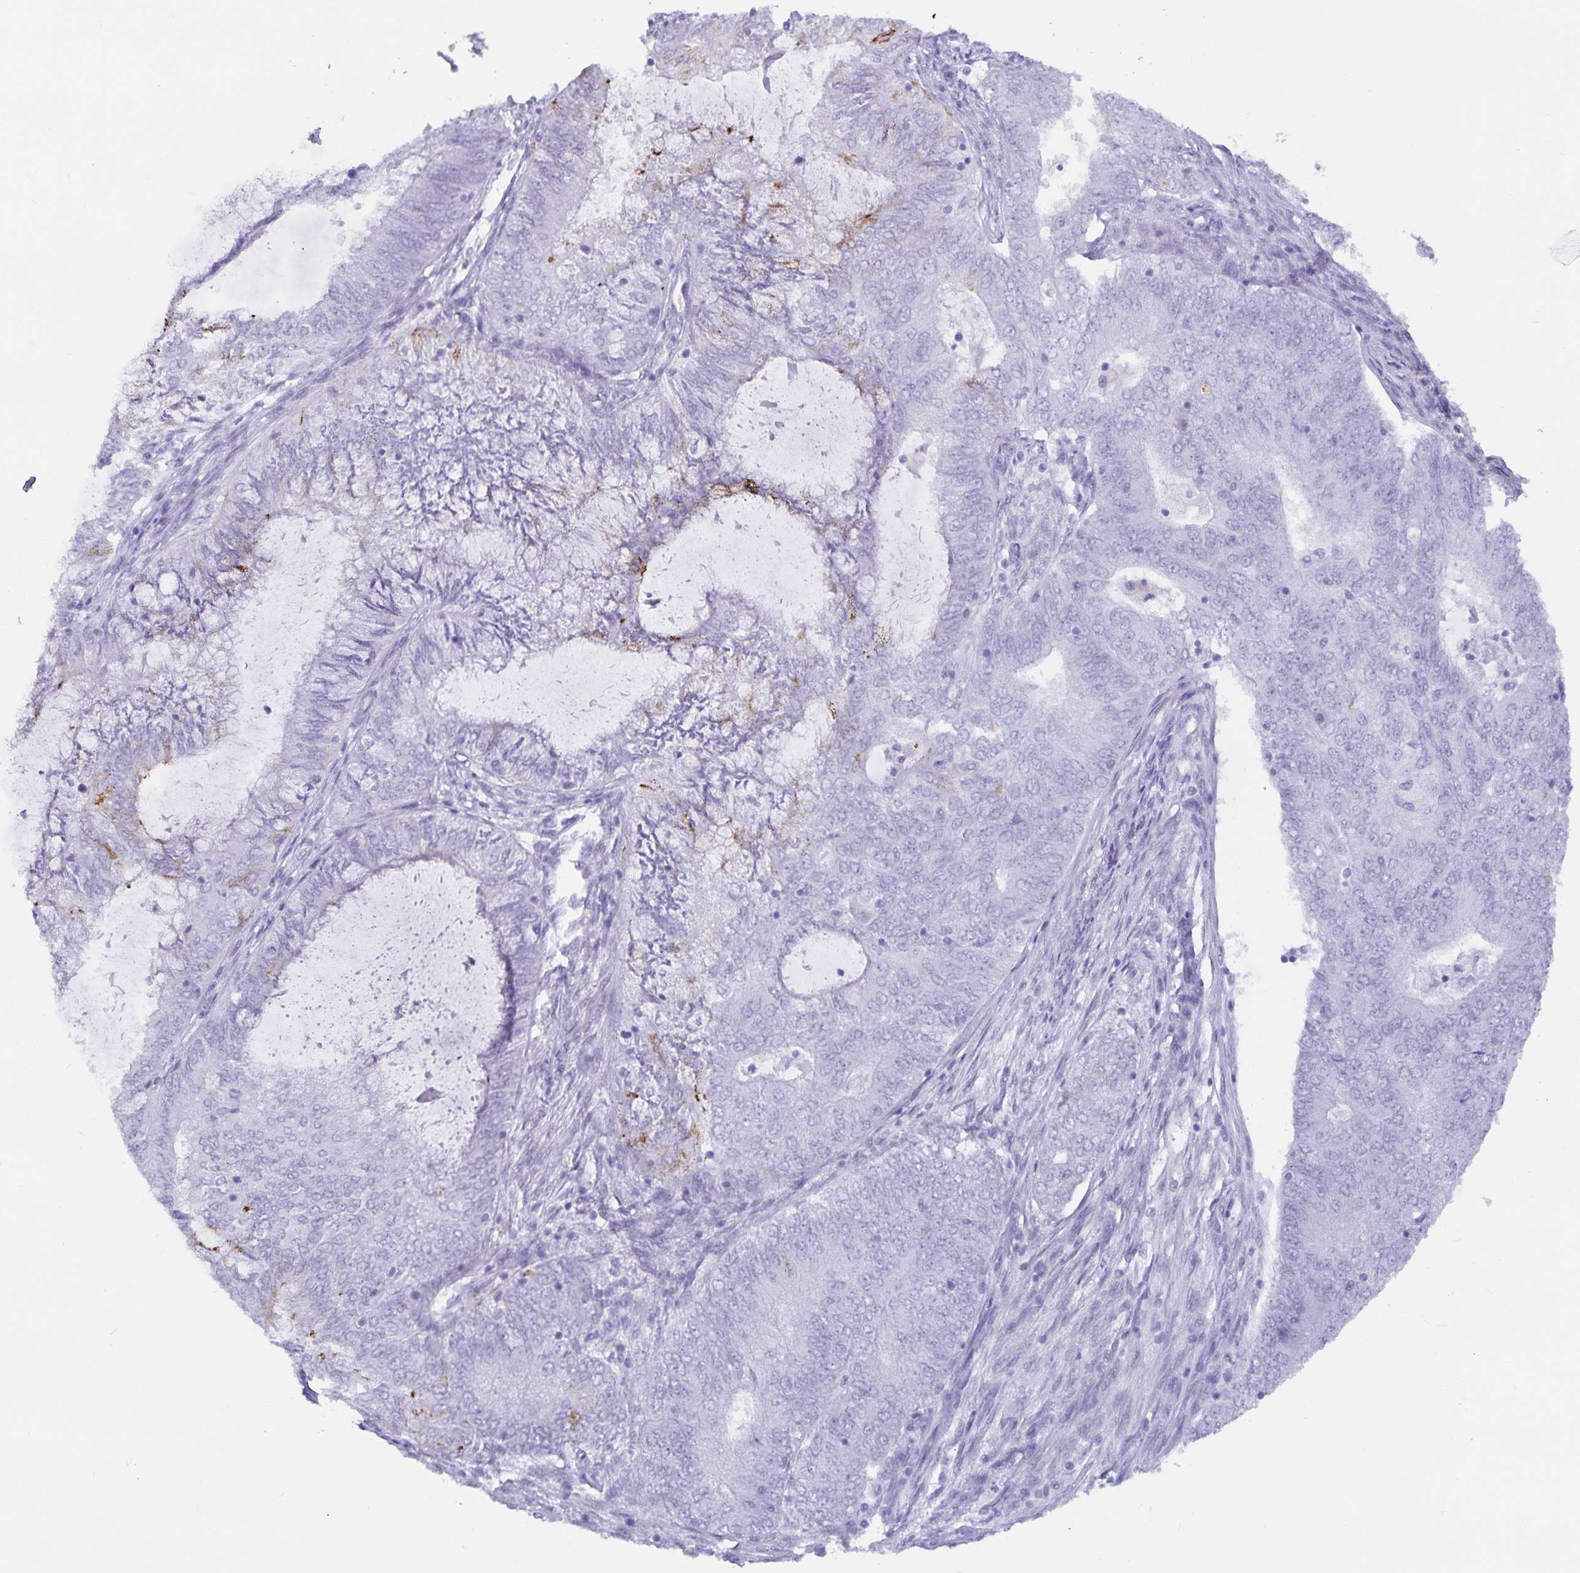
{"staining": {"intensity": "moderate", "quantity": "<25%", "location": "cytoplasmic/membranous"}, "tissue": "endometrial cancer", "cell_type": "Tumor cells", "image_type": "cancer", "snomed": [{"axis": "morphology", "description": "Adenocarcinoma, NOS"}, {"axis": "topography", "description": "Endometrium"}], "caption": "Immunohistochemistry photomicrograph of endometrial cancer stained for a protein (brown), which exhibits low levels of moderate cytoplasmic/membranous positivity in about <25% of tumor cells.", "gene": "GPR137", "patient": {"sex": "female", "age": 62}}